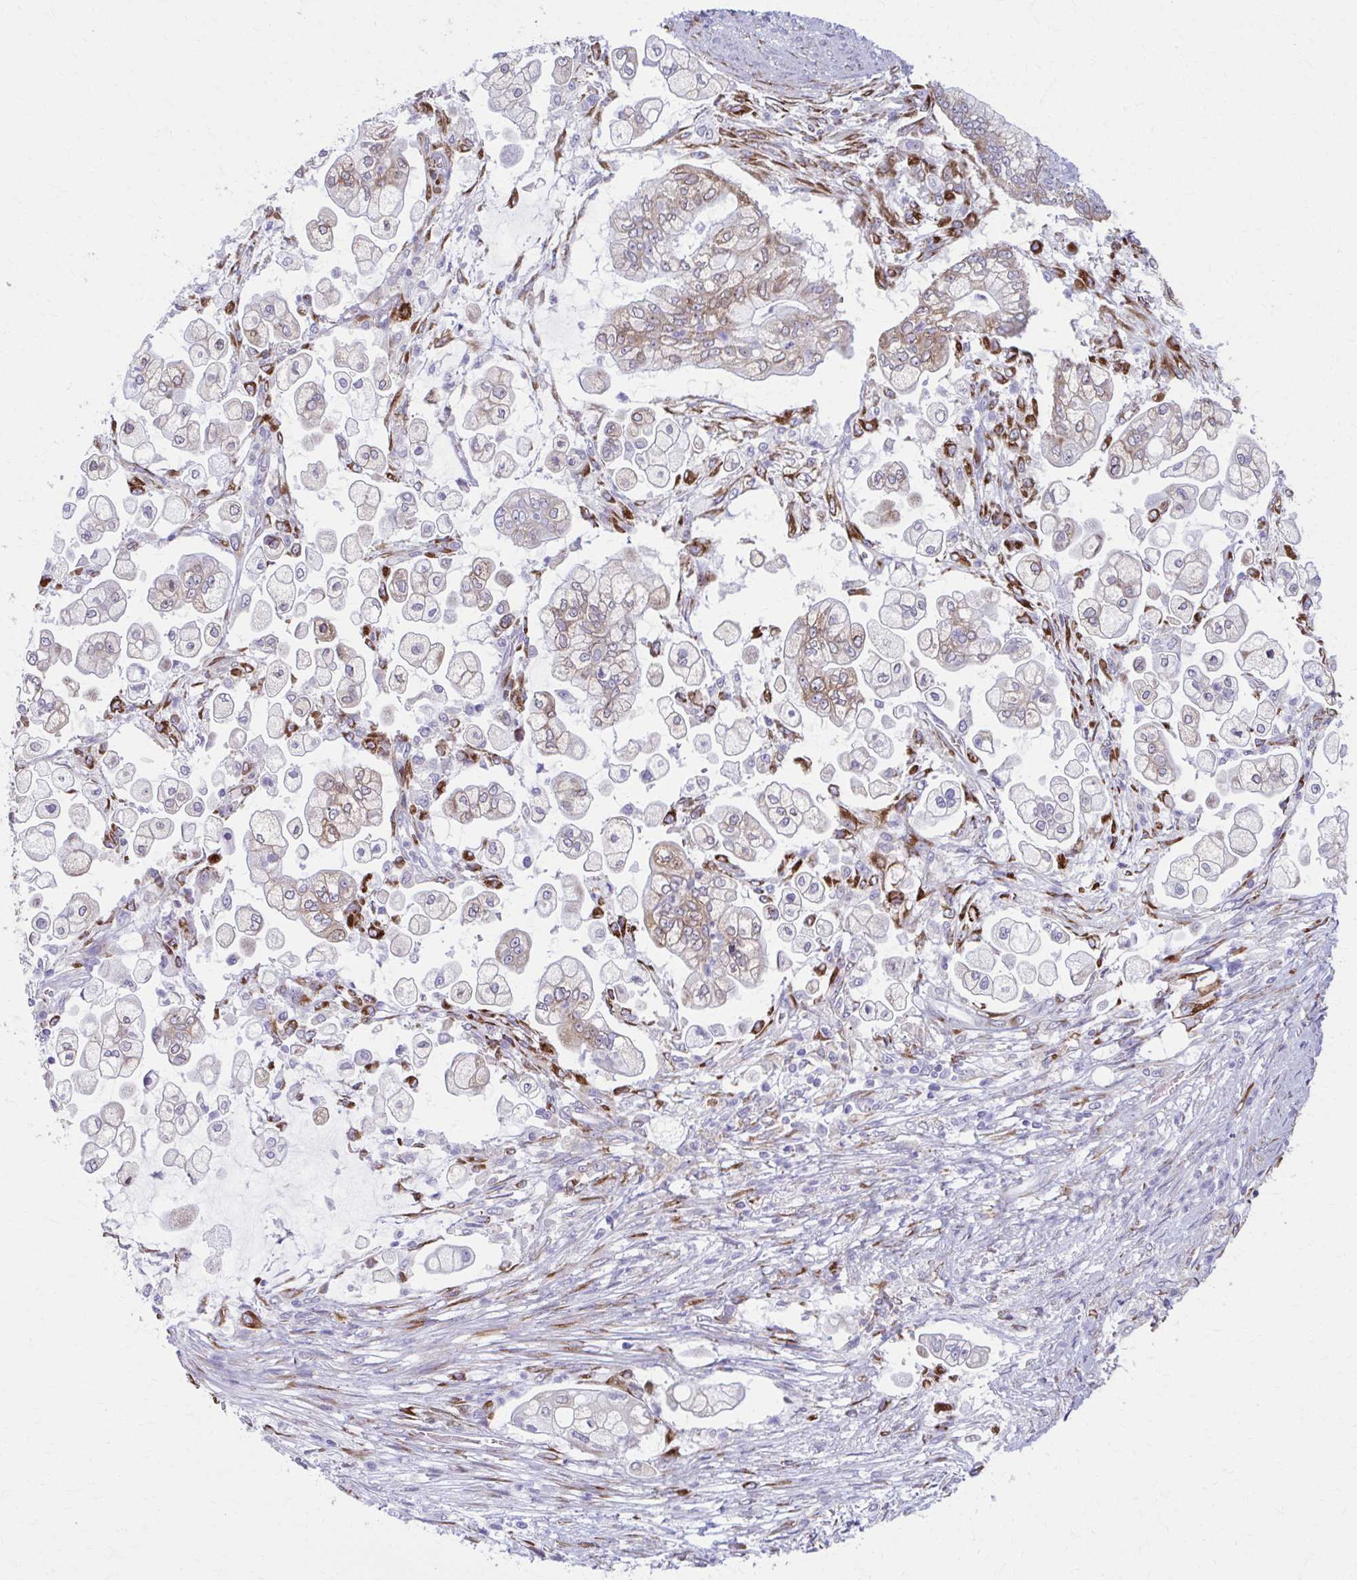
{"staining": {"intensity": "weak", "quantity": ">75%", "location": "cytoplasmic/membranous"}, "tissue": "pancreatic cancer", "cell_type": "Tumor cells", "image_type": "cancer", "snomed": [{"axis": "morphology", "description": "Adenocarcinoma, NOS"}, {"axis": "topography", "description": "Pancreas"}], "caption": "A brown stain shows weak cytoplasmic/membranous positivity of a protein in human pancreatic adenocarcinoma tumor cells. The staining is performed using DAB brown chromogen to label protein expression. The nuclei are counter-stained blue using hematoxylin.", "gene": "SPATS2L", "patient": {"sex": "female", "age": 69}}